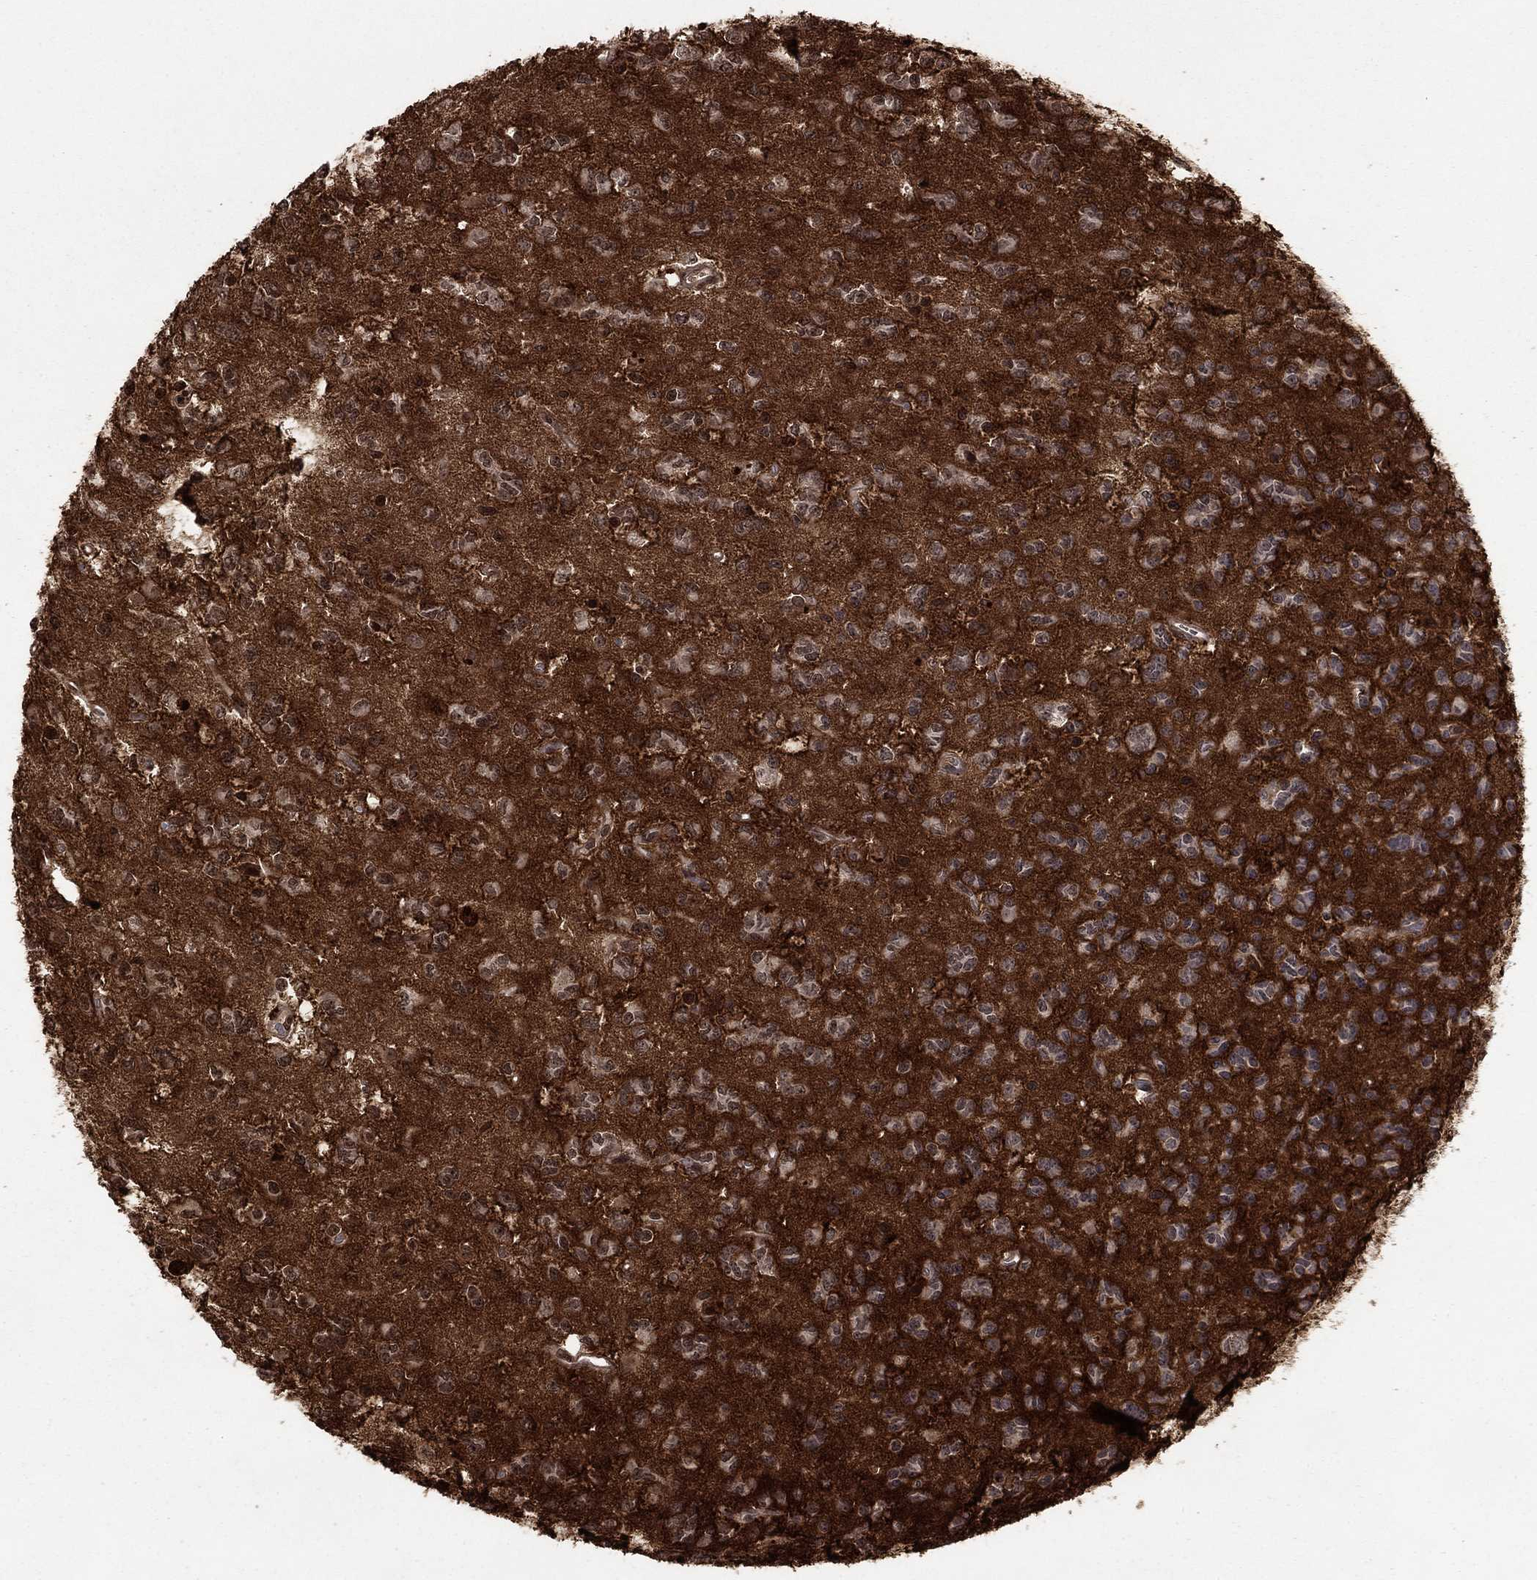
{"staining": {"intensity": "negative", "quantity": "none", "location": "none"}, "tissue": "glioma", "cell_type": "Tumor cells", "image_type": "cancer", "snomed": [{"axis": "morphology", "description": "Glioma, malignant, Low grade"}, {"axis": "topography", "description": "Brain"}], "caption": "Tumor cells show no significant positivity in malignant low-grade glioma.", "gene": "PTGDS", "patient": {"sex": "female", "age": 45}}